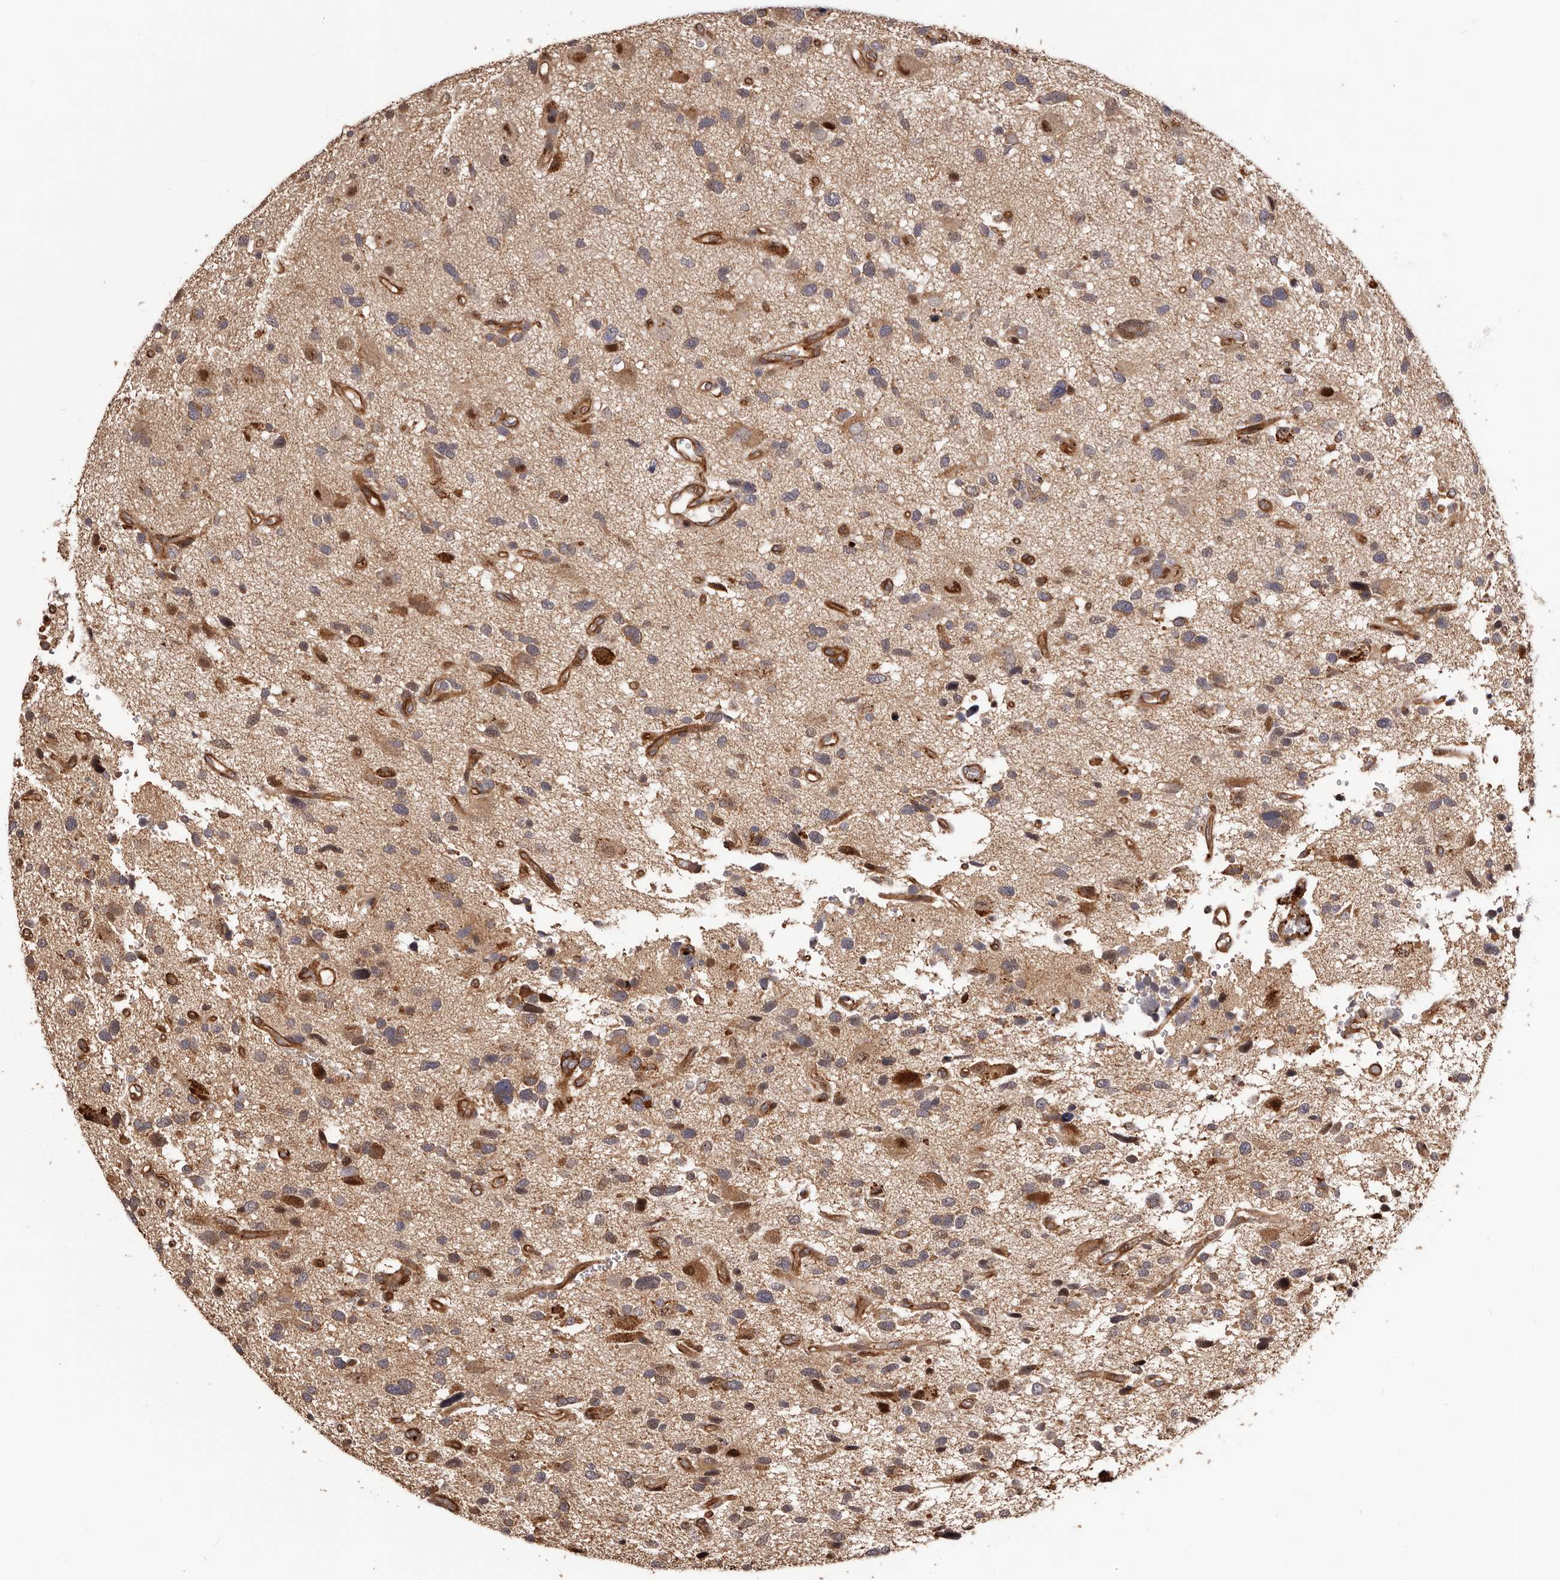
{"staining": {"intensity": "moderate", "quantity": "25%-75%", "location": "cytoplasmic/membranous"}, "tissue": "glioma", "cell_type": "Tumor cells", "image_type": "cancer", "snomed": [{"axis": "morphology", "description": "Glioma, malignant, High grade"}, {"axis": "topography", "description": "Brain"}], "caption": "The photomicrograph shows a brown stain indicating the presence of a protein in the cytoplasmic/membranous of tumor cells in malignant glioma (high-grade).", "gene": "GTPBP1", "patient": {"sex": "male", "age": 33}}